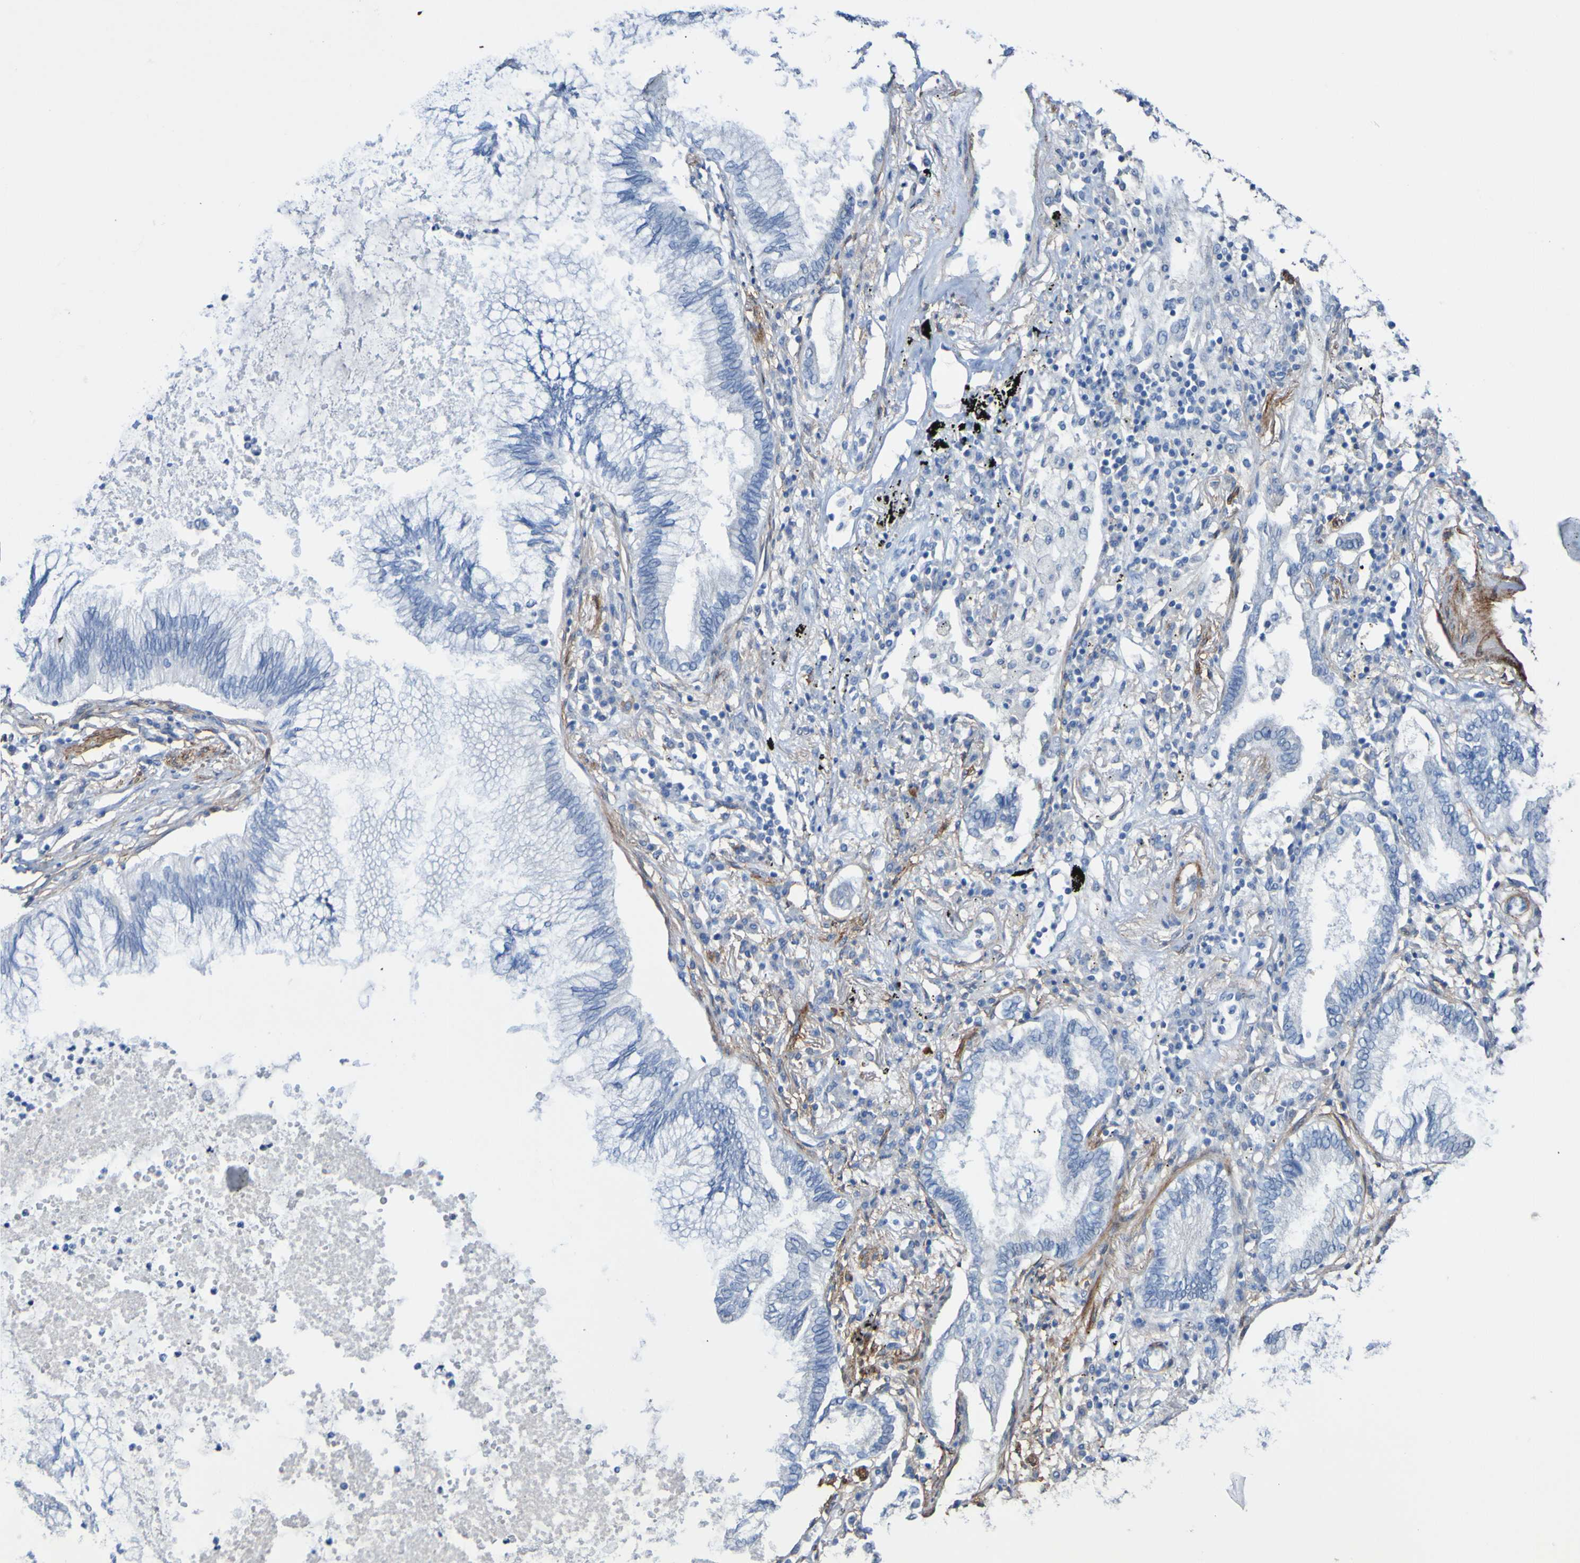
{"staining": {"intensity": "negative", "quantity": "none", "location": "none"}, "tissue": "lung cancer", "cell_type": "Tumor cells", "image_type": "cancer", "snomed": [{"axis": "morphology", "description": "Normal tissue, NOS"}, {"axis": "morphology", "description": "Adenocarcinoma, NOS"}, {"axis": "topography", "description": "Bronchus"}, {"axis": "topography", "description": "Lung"}], "caption": "This is an immunohistochemistry (IHC) image of human lung cancer (adenocarcinoma). There is no positivity in tumor cells.", "gene": "SGCB", "patient": {"sex": "female", "age": 70}}